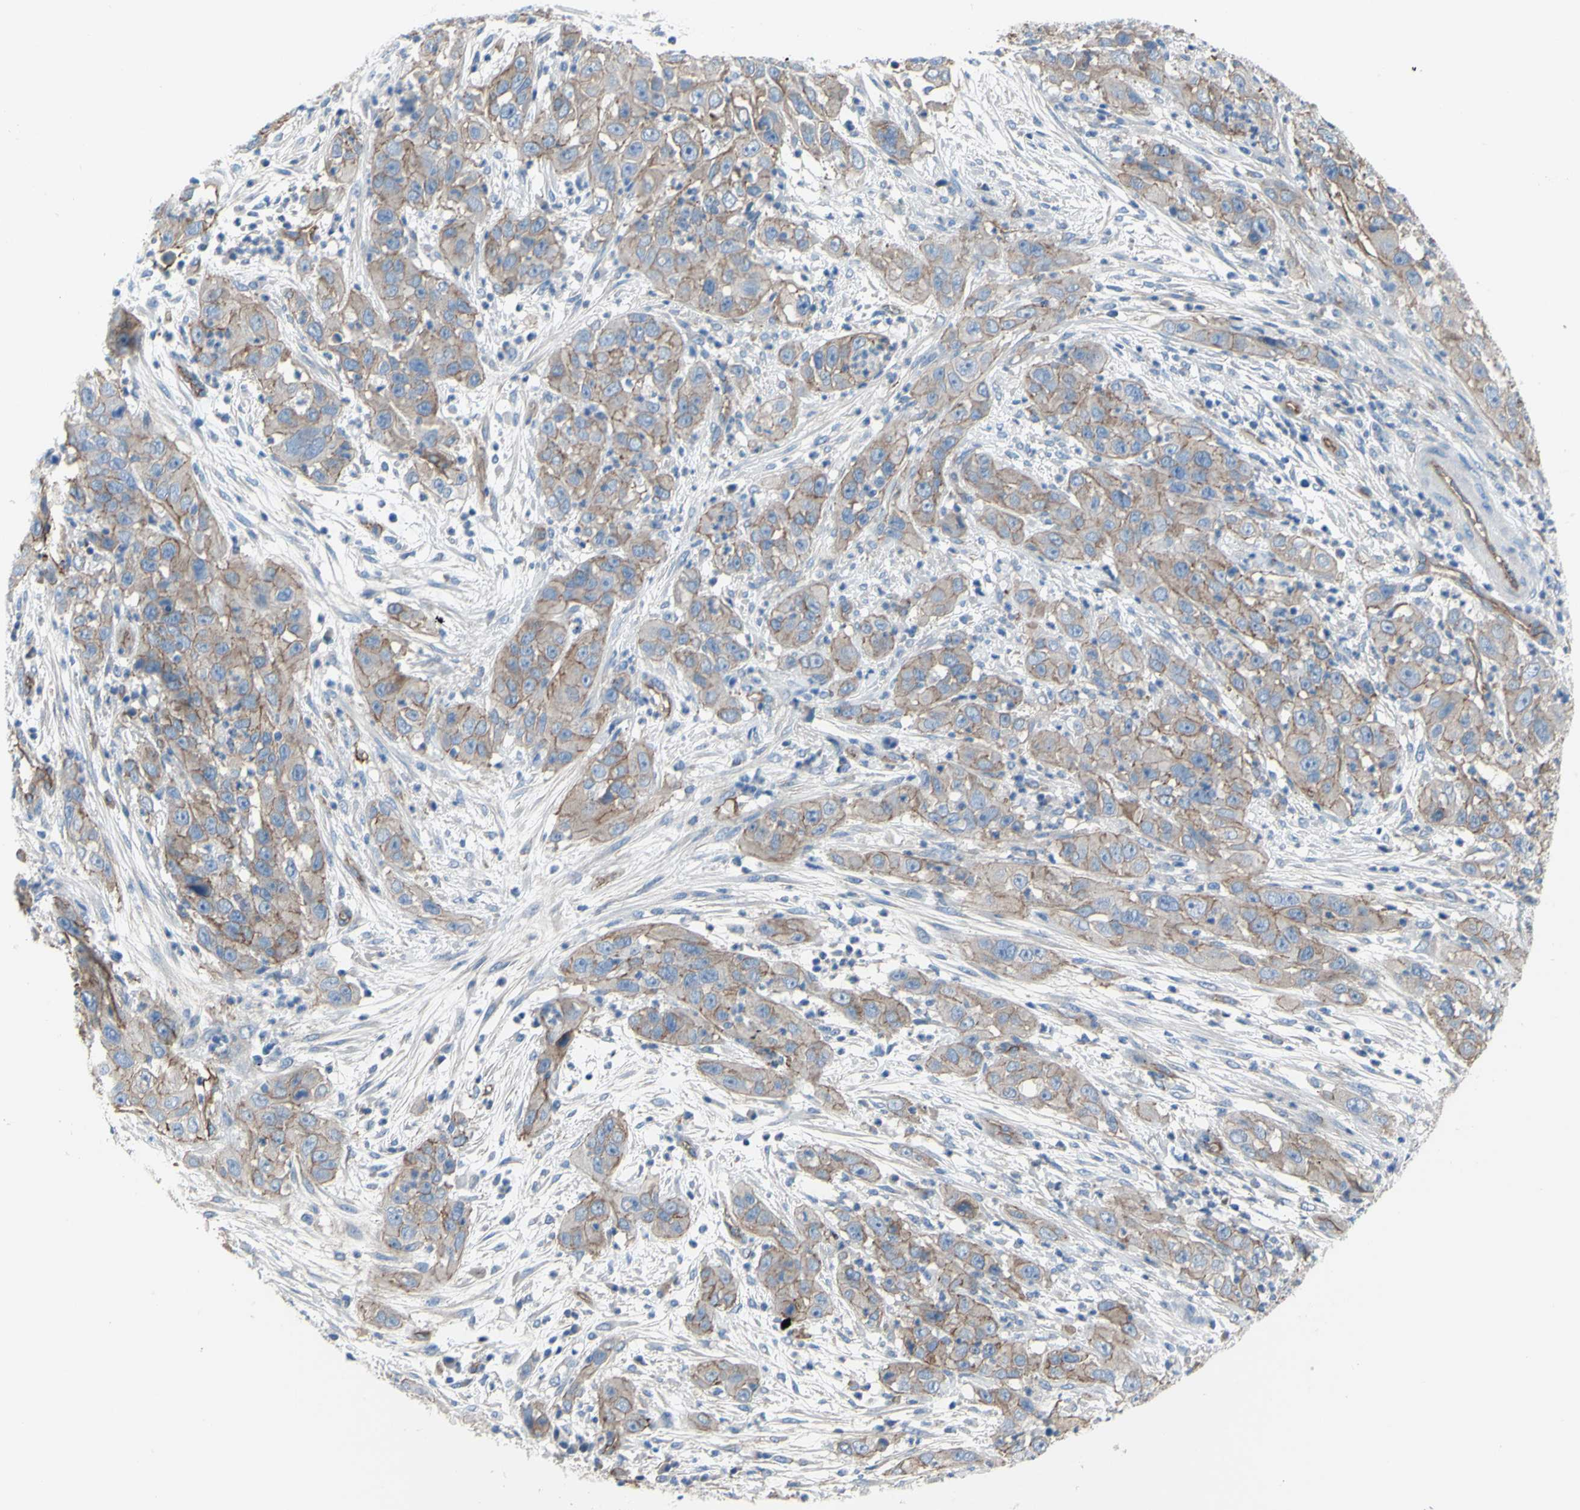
{"staining": {"intensity": "moderate", "quantity": ">75%", "location": "cytoplasmic/membranous"}, "tissue": "cervical cancer", "cell_type": "Tumor cells", "image_type": "cancer", "snomed": [{"axis": "morphology", "description": "Squamous cell carcinoma, NOS"}, {"axis": "topography", "description": "Cervix"}], "caption": "This micrograph demonstrates IHC staining of human cervical squamous cell carcinoma, with medium moderate cytoplasmic/membranous expression in about >75% of tumor cells.", "gene": "TPBG", "patient": {"sex": "female", "age": 32}}